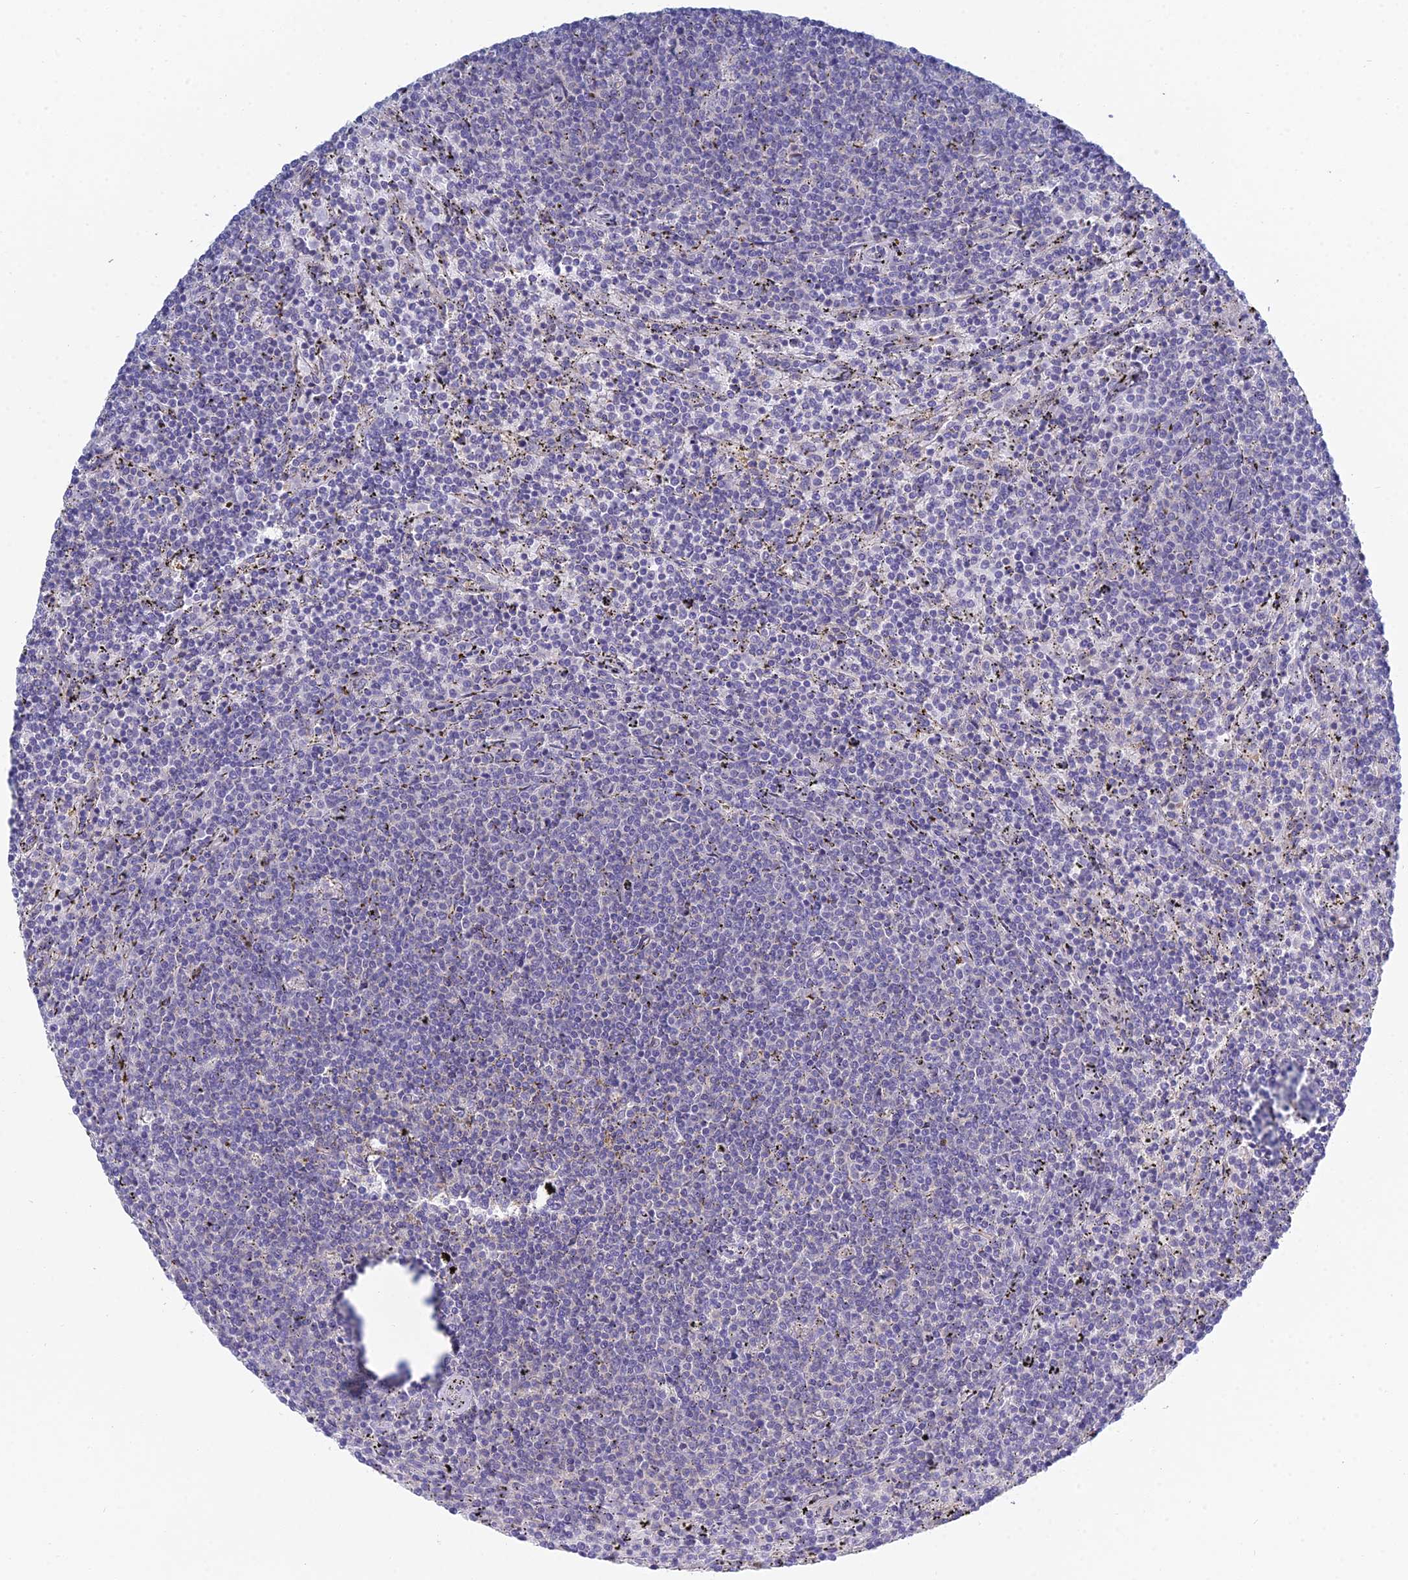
{"staining": {"intensity": "negative", "quantity": "none", "location": "none"}, "tissue": "lymphoma", "cell_type": "Tumor cells", "image_type": "cancer", "snomed": [{"axis": "morphology", "description": "Malignant lymphoma, non-Hodgkin's type, Low grade"}, {"axis": "topography", "description": "Spleen"}], "caption": "A high-resolution micrograph shows immunohistochemistry staining of lymphoma, which demonstrates no significant staining in tumor cells.", "gene": "METTL26", "patient": {"sex": "female", "age": 50}}